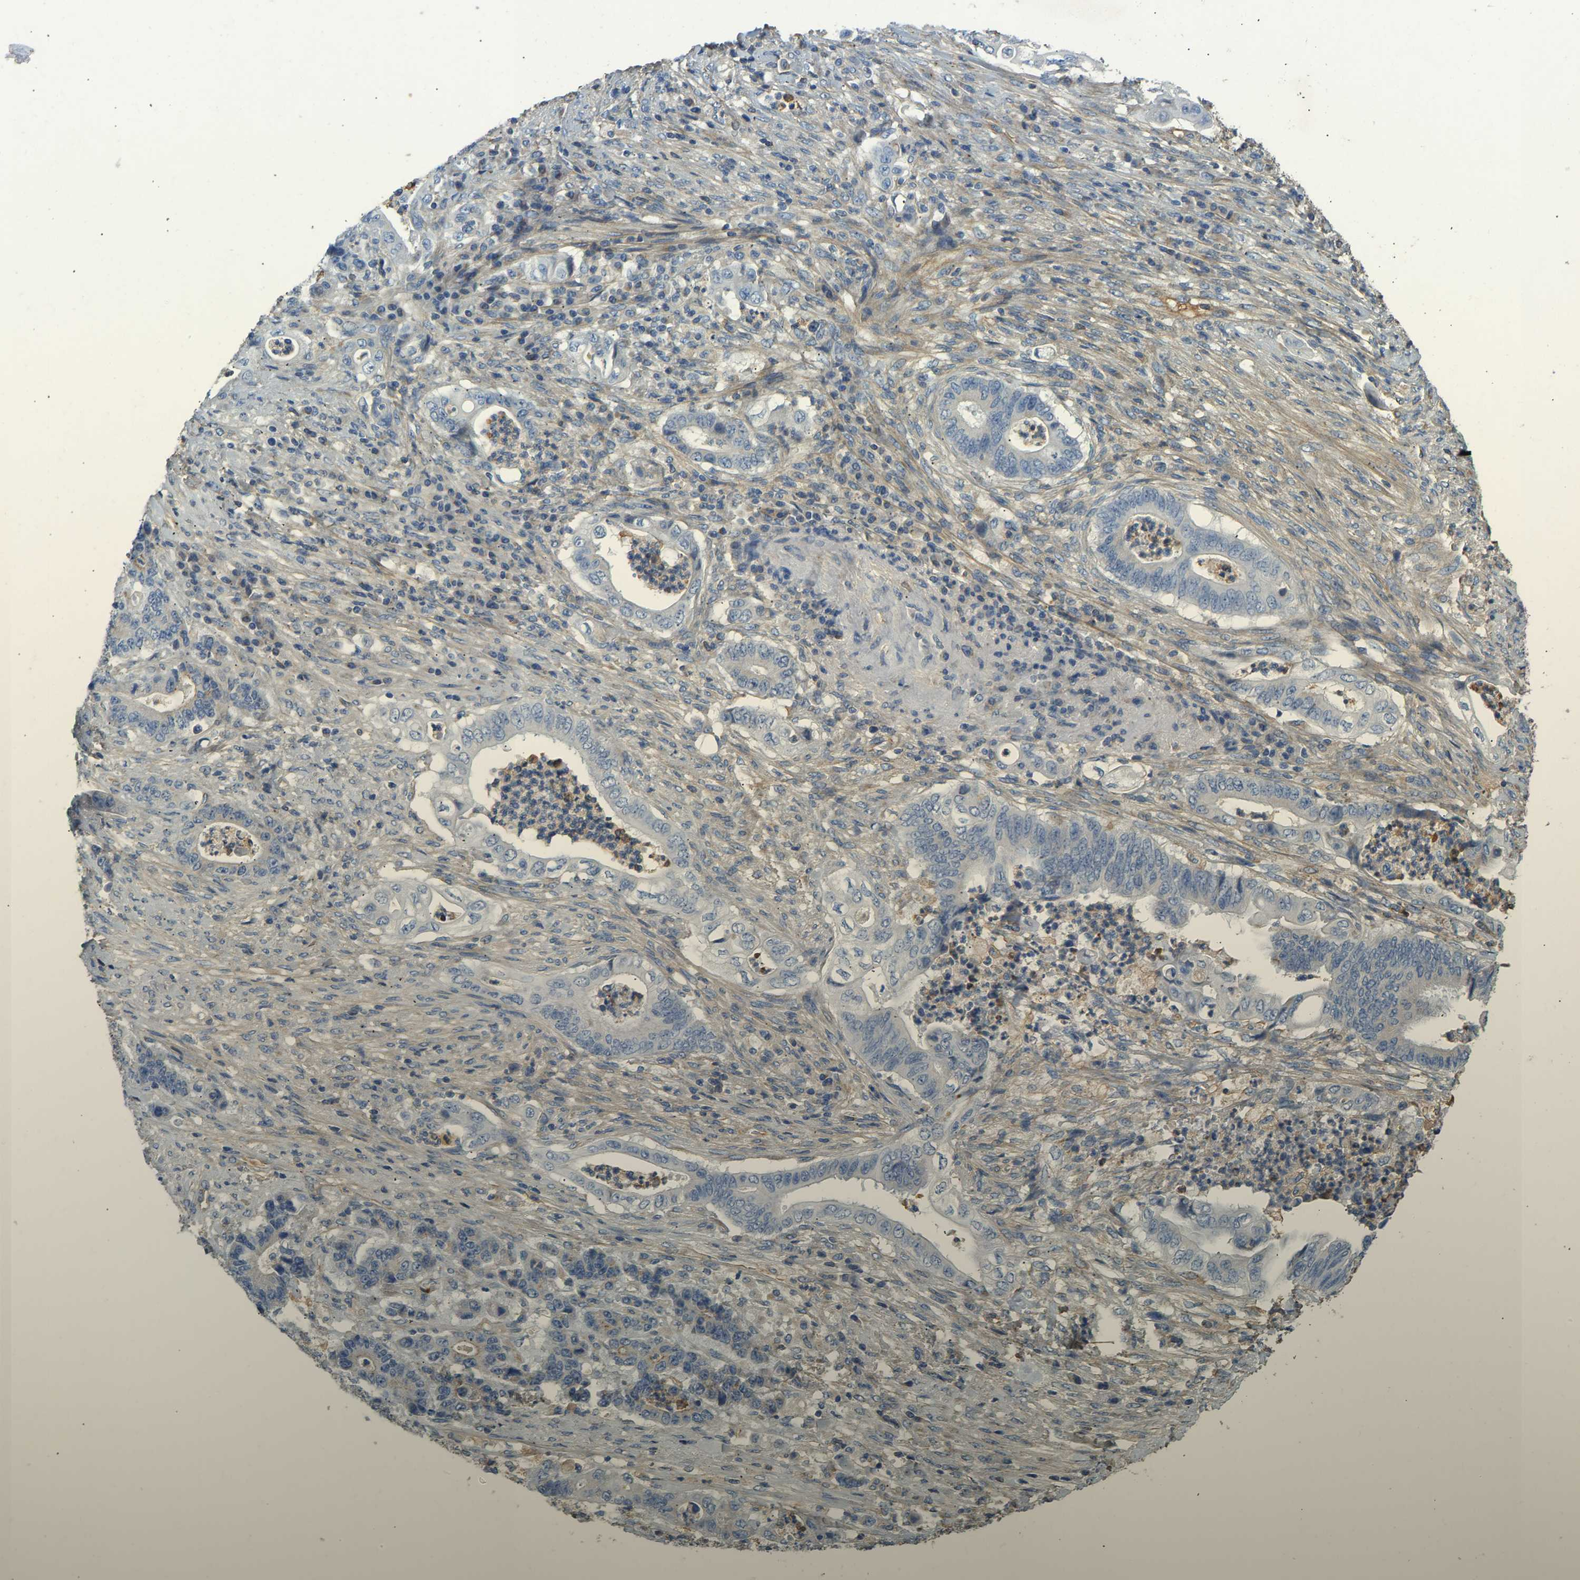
{"staining": {"intensity": "negative", "quantity": "none", "location": "none"}, "tissue": "stomach cancer", "cell_type": "Tumor cells", "image_type": "cancer", "snomed": [{"axis": "morphology", "description": "Adenocarcinoma, NOS"}, {"axis": "topography", "description": "Stomach"}], "caption": "A high-resolution histopathology image shows immunohistochemistry staining of adenocarcinoma (stomach), which demonstrates no significant positivity in tumor cells. Nuclei are stained in blue.", "gene": "TECTA", "patient": {"sex": "female", "age": 73}}